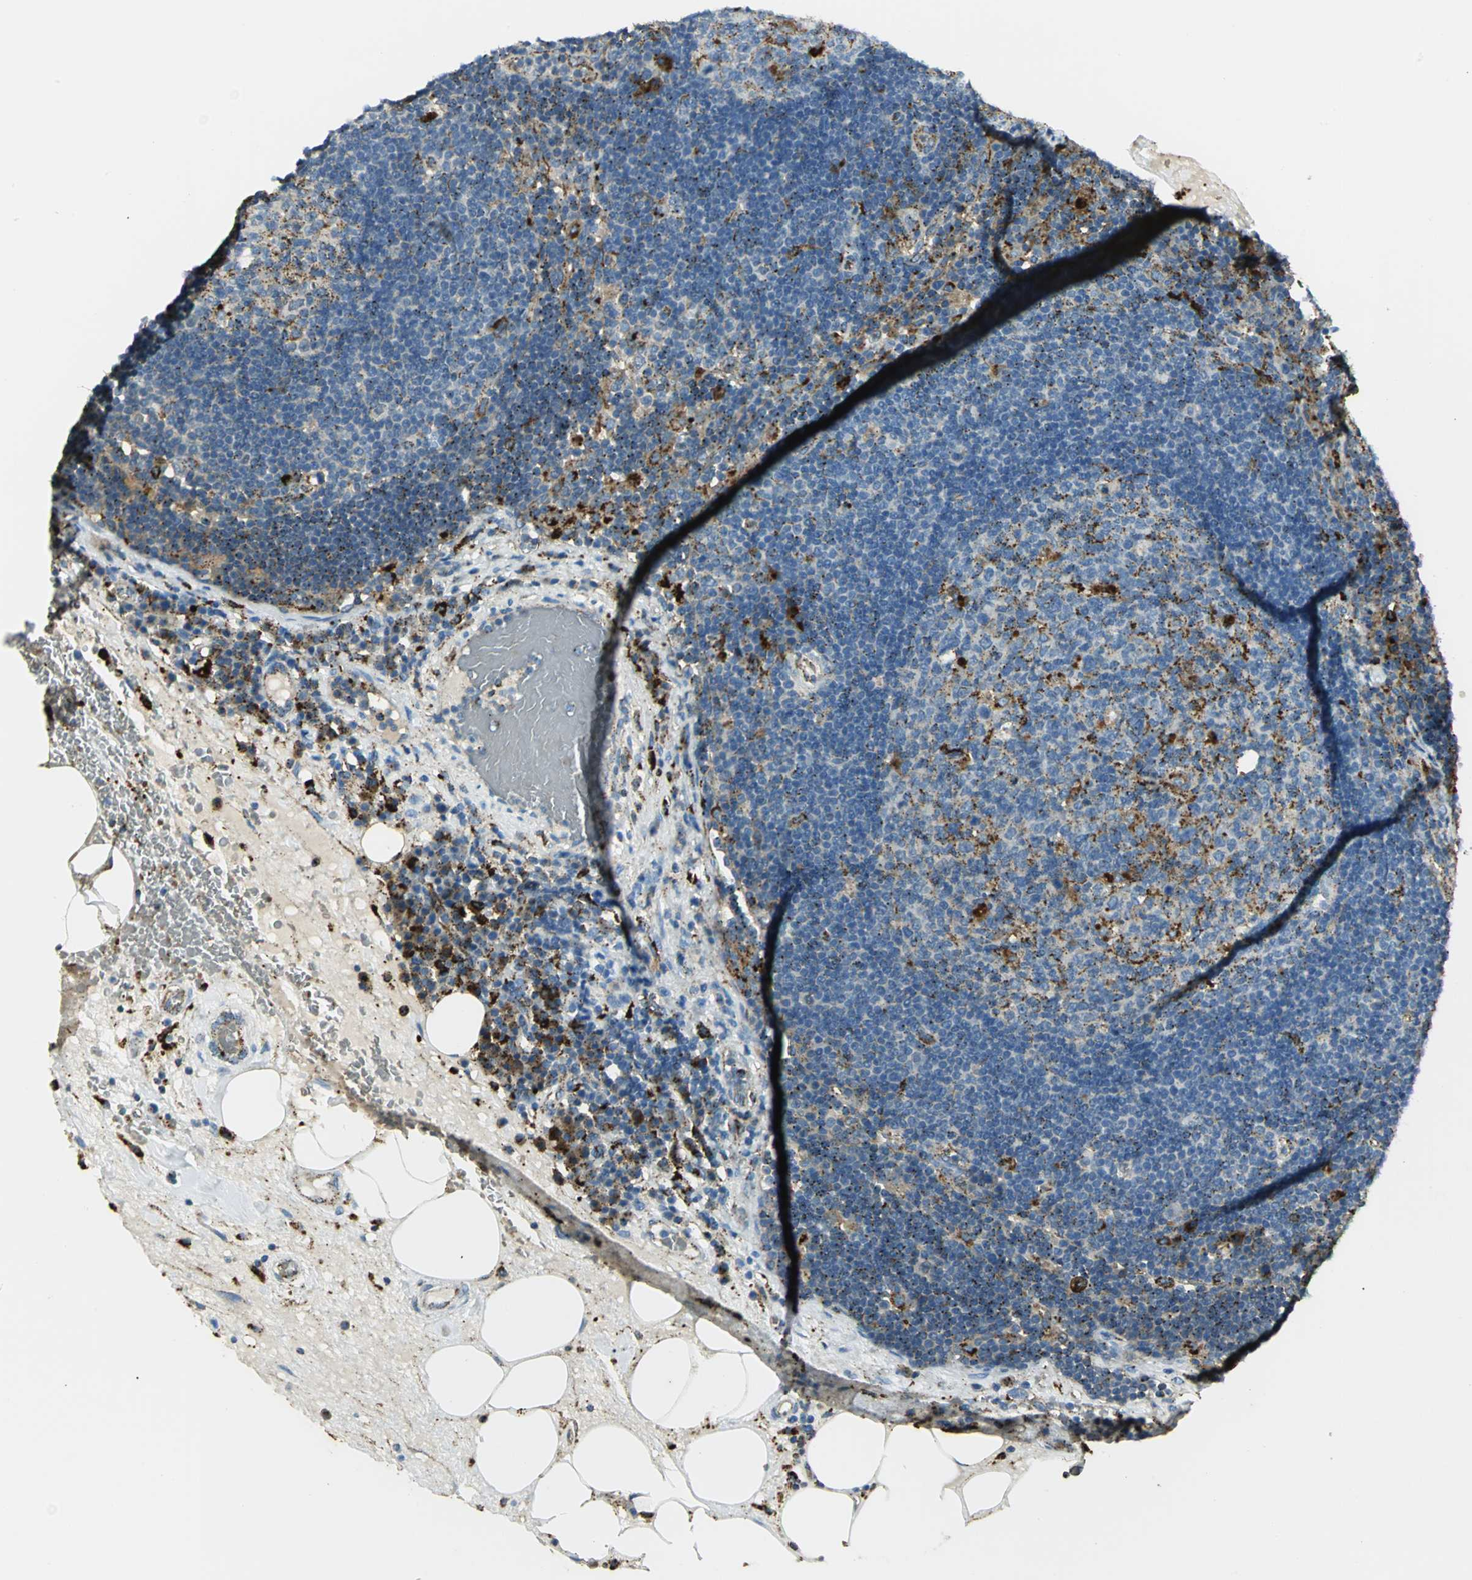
{"staining": {"intensity": "strong", "quantity": "25%-75%", "location": "cytoplasmic/membranous"}, "tissue": "lymph node", "cell_type": "Germinal center cells", "image_type": "normal", "snomed": [{"axis": "morphology", "description": "Normal tissue, NOS"}, {"axis": "morphology", "description": "Squamous cell carcinoma, metastatic, NOS"}, {"axis": "topography", "description": "Lymph node"}], "caption": "High-magnification brightfield microscopy of benign lymph node stained with DAB (3,3'-diaminobenzidine) (brown) and counterstained with hematoxylin (blue). germinal center cells exhibit strong cytoplasmic/membranous positivity is seen in approximately25%-75% of cells.", "gene": "ARSA", "patient": {"sex": "female", "age": 53}}